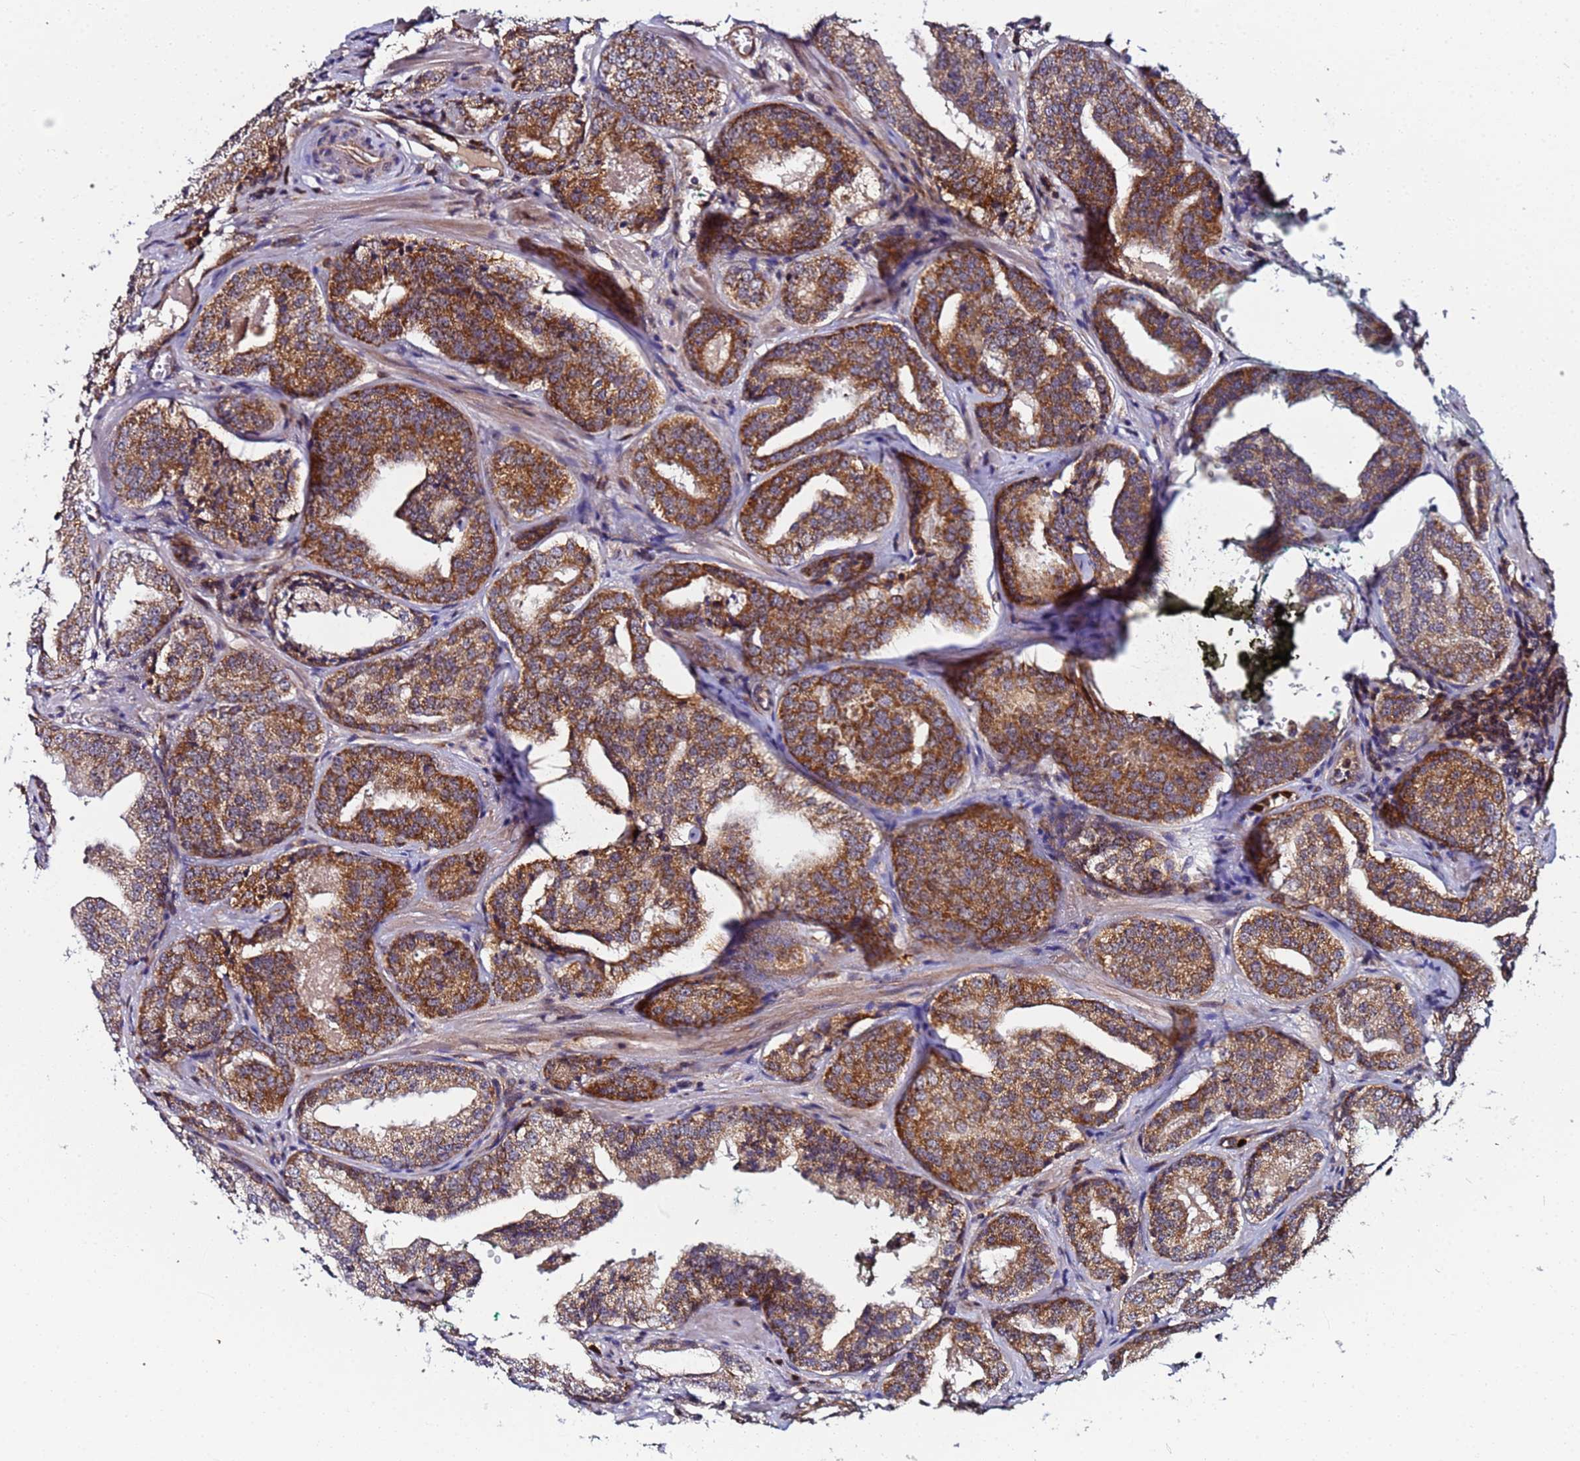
{"staining": {"intensity": "strong", "quantity": "25%-75%", "location": "cytoplasmic/membranous"}, "tissue": "prostate cancer", "cell_type": "Tumor cells", "image_type": "cancer", "snomed": [{"axis": "morphology", "description": "Adenocarcinoma, Low grade"}, {"axis": "topography", "description": "Prostate"}], "caption": "Immunohistochemical staining of human prostate cancer (adenocarcinoma (low-grade)) reveals high levels of strong cytoplasmic/membranous protein staining in about 25%-75% of tumor cells.", "gene": "CCDC127", "patient": {"sex": "male", "age": 60}}